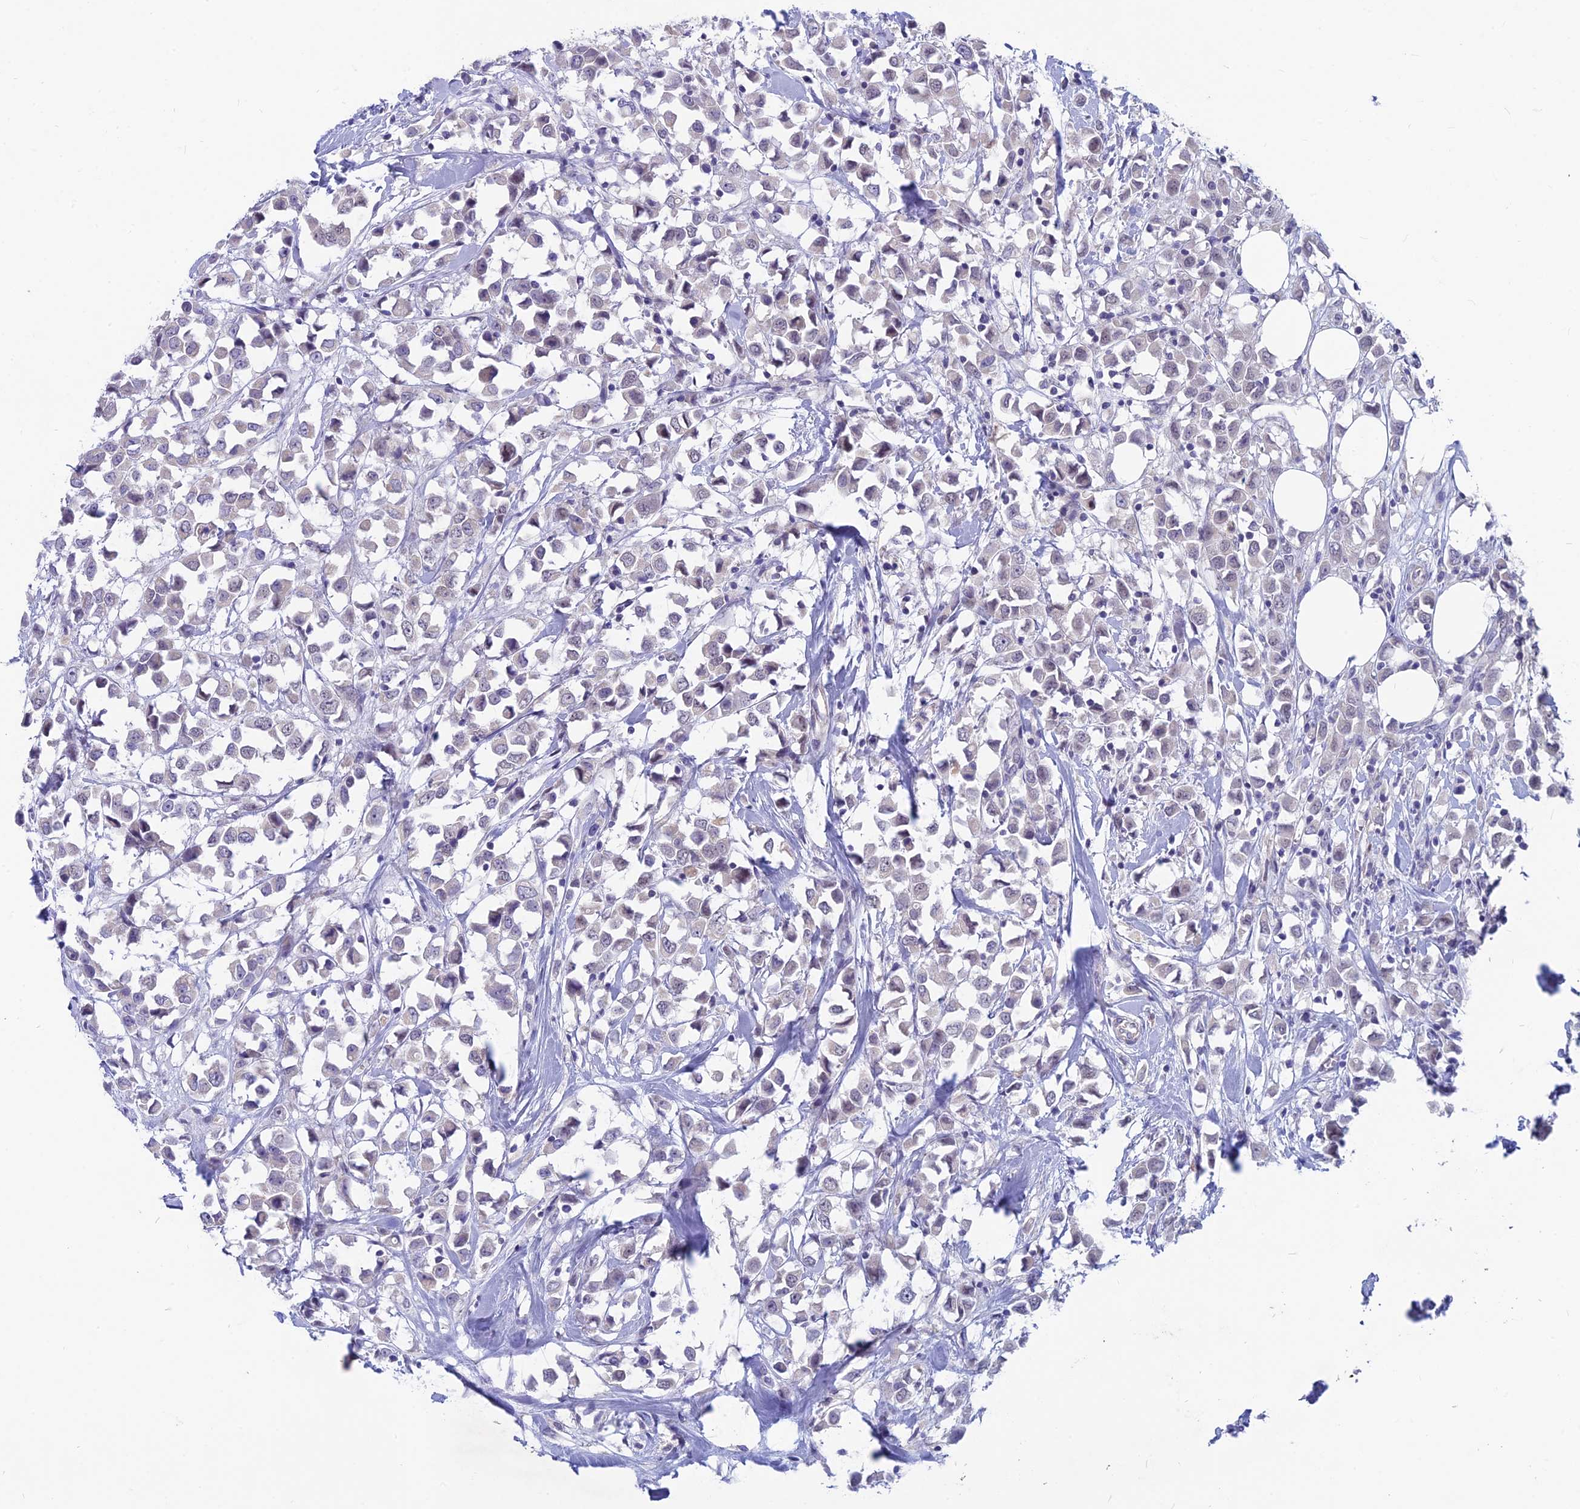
{"staining": {"intensity": "negative", "quantity": "none", "location": "none"}, "tissue": "breast cancer", "cell_type": "Tumor cells", "image_type": "cancer", "snomed": [{"axis": "morphology", "description": "Duct carcinoma"}, {"axis": "topography", "description": "Breast"}], "caption": "A high-resolution image shows immunohistochemistry (IHC) staining of breast cancer, which demonstrates no significant expression in tumor cells.", "gene": "SNTN", "patient": {"sex": "female", "age": 61}}